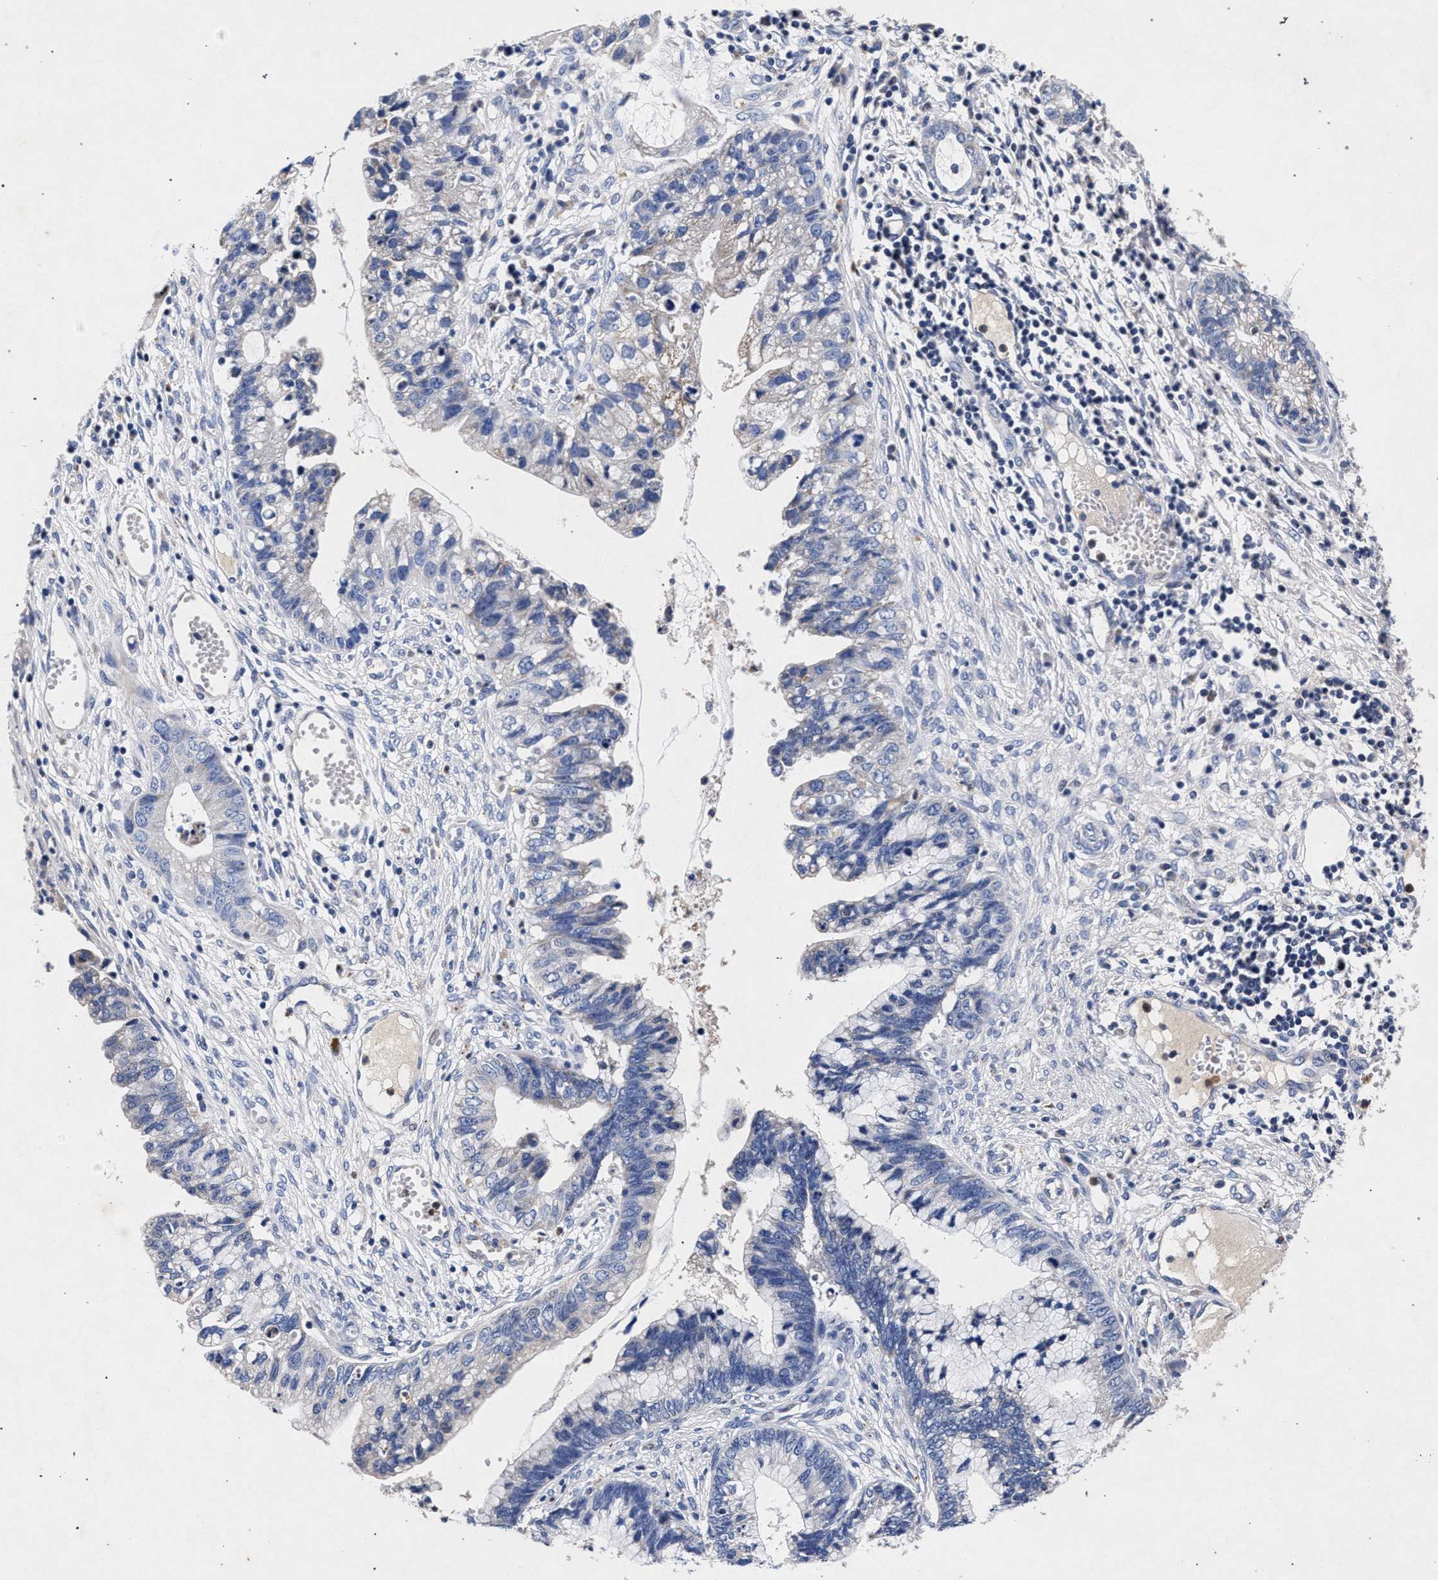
{"staining": {"intensity": "negative", "quantity": "none", "location": "none"}, "tissue": "cervical cancer", "cell_type": "Tumor cells", "image_type": "cancer", "snomed": [{"axis": "morphology", "description": "Adenocarcinoma, NOS"}, {"axis": "topography", "description": "Cervix"}], "caption": "Tumor cells are negative for brown protein staining in cervical cancer (adenocarcinoma).", "gene": "HSD17B14", "patient": {"sex": "female", "age": 44}}